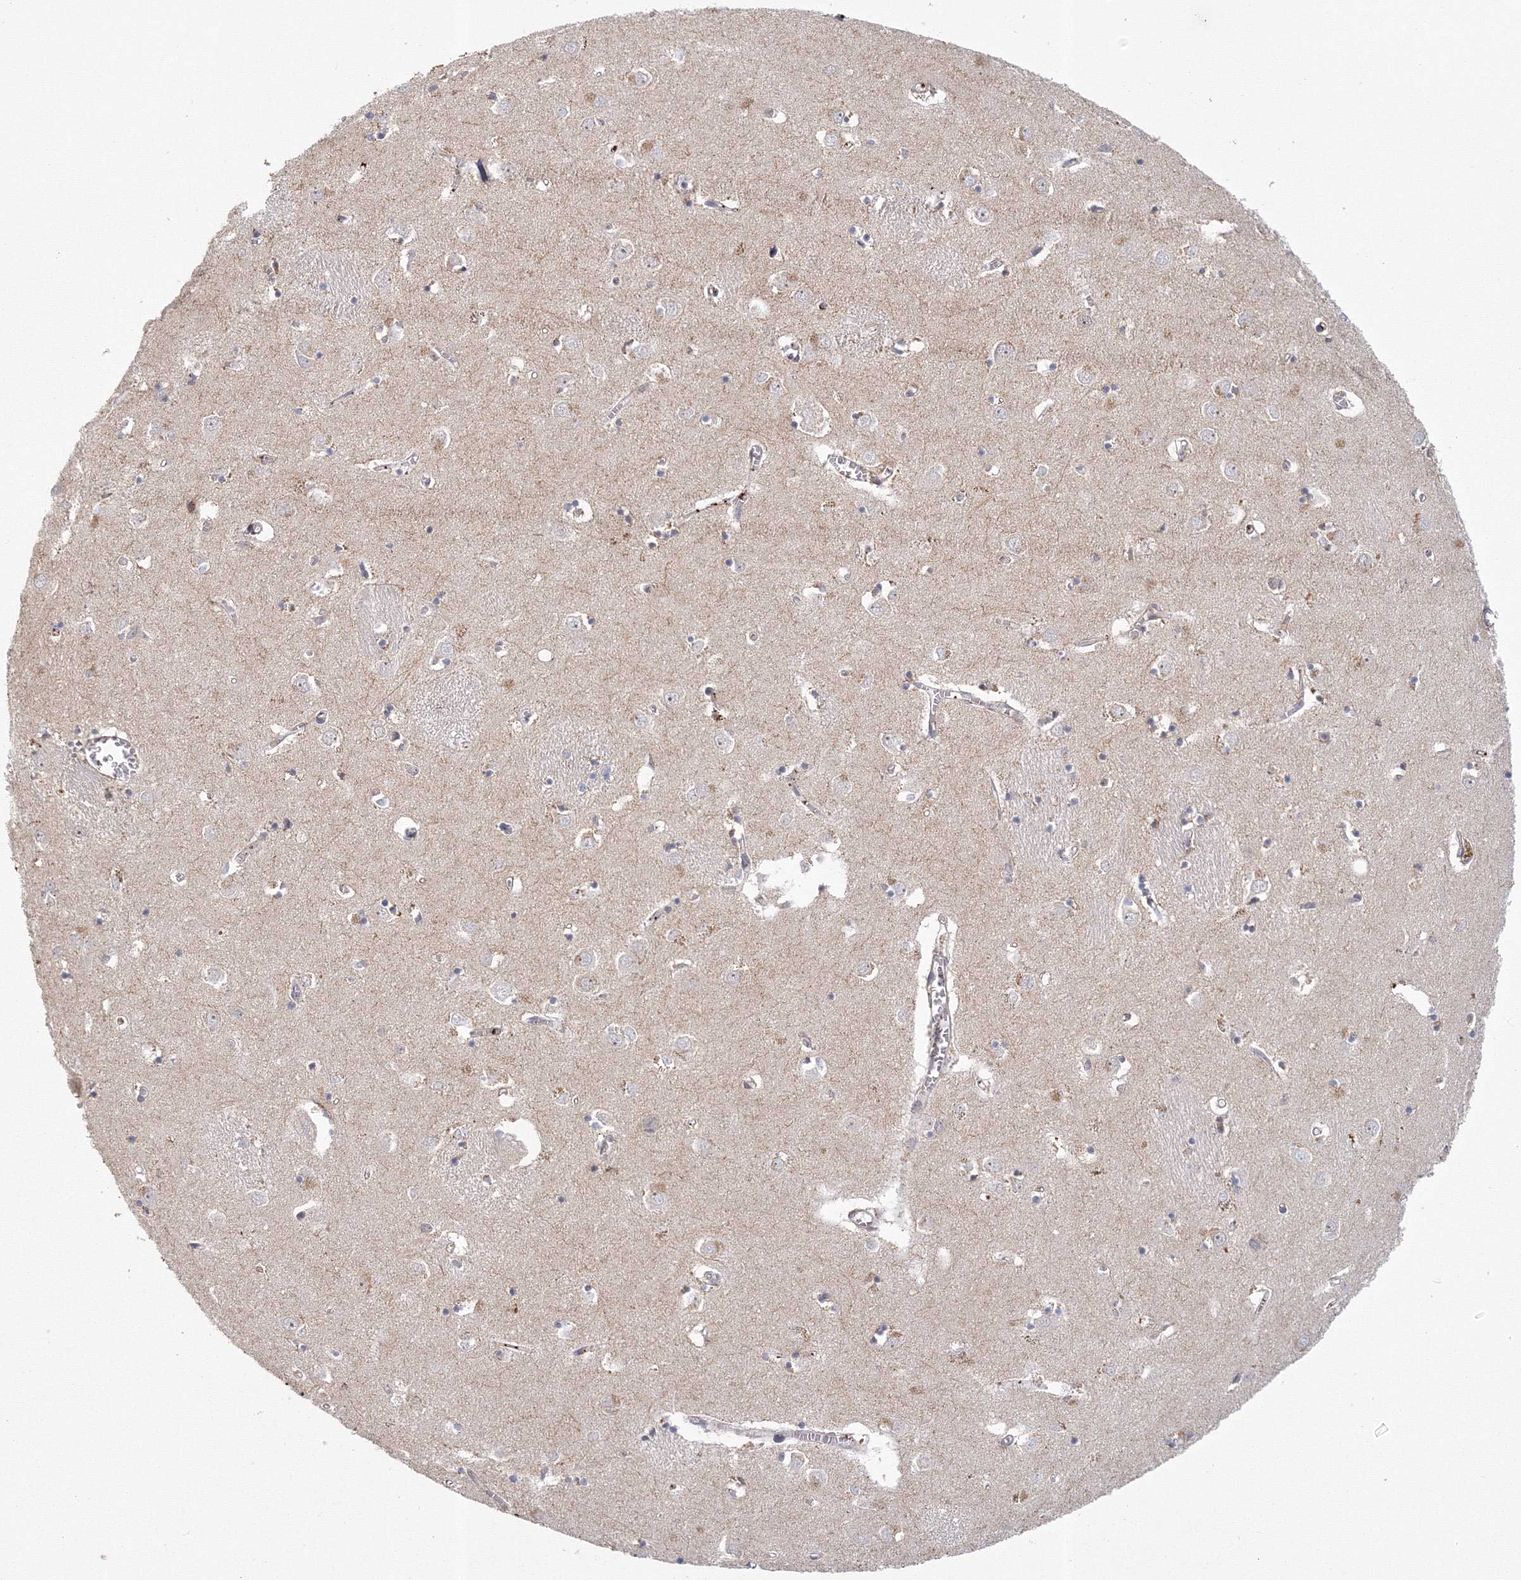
{"staining": {"intensity": "moderate", "quantity": "25%-75%", "location": "cytoplasmic/membranous"}, "tissue": "caudate", "cell_type": "Glial cells", "image_type": "normal", "snomed": [{"axis": "morphology", "description": "Normal tissue, NOS"}, {"axis": "topography", "description": "Lateral ventricle wall"}], "caption": "Caudate was stained to show a protein in brown. There is medium levels of moderate cytoplasmic/membranous positivity in approximately 25%-75% of glial cells. Nuclei are stained in blue.", "gene": "GRPEL1", "patient": {"sex": "male", "age": 70}}